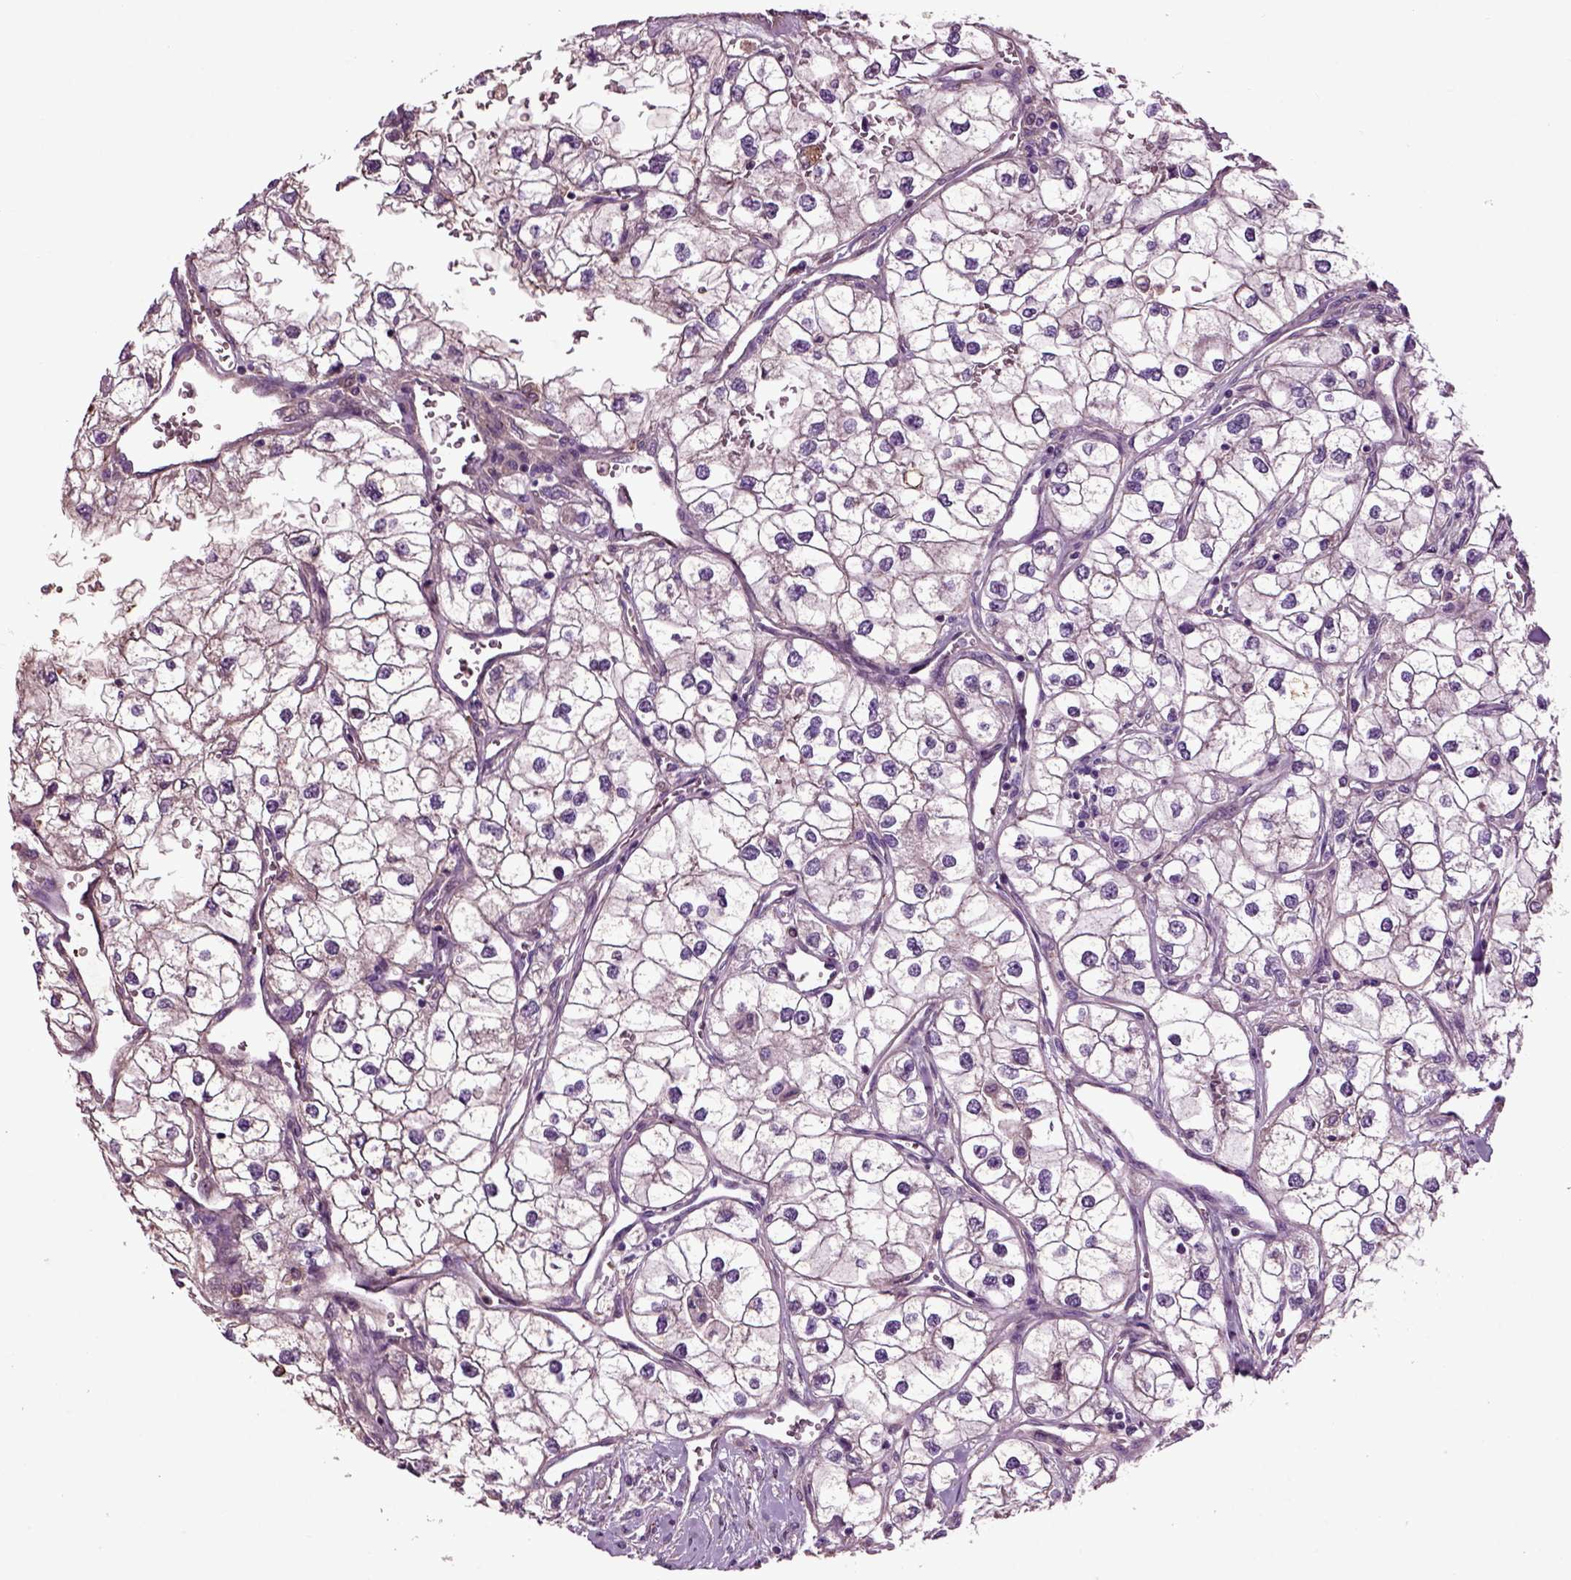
{"staining": {"intensity": "negative", "quantity": "none", "location": "none"}, "tissue": "renal cancer", "cell_type": "Tumor cells", "image_type": "cancer", "snomed": [{"axis": "morphology", "description": "Adenocarcinoma, NOS"}, {"axis": "topography", "description": "Kidney"}], "caption": "High magnification brightfield microscopy of adenocarcinoma (renal) stained with DAB (3,3'-diaminobenzidine) (brown) and counterstained with hematoxylin (blue): tumor cells show no significant expression.", "gene": "SPON1", "patient": {"sex": "male", "age": 59}}